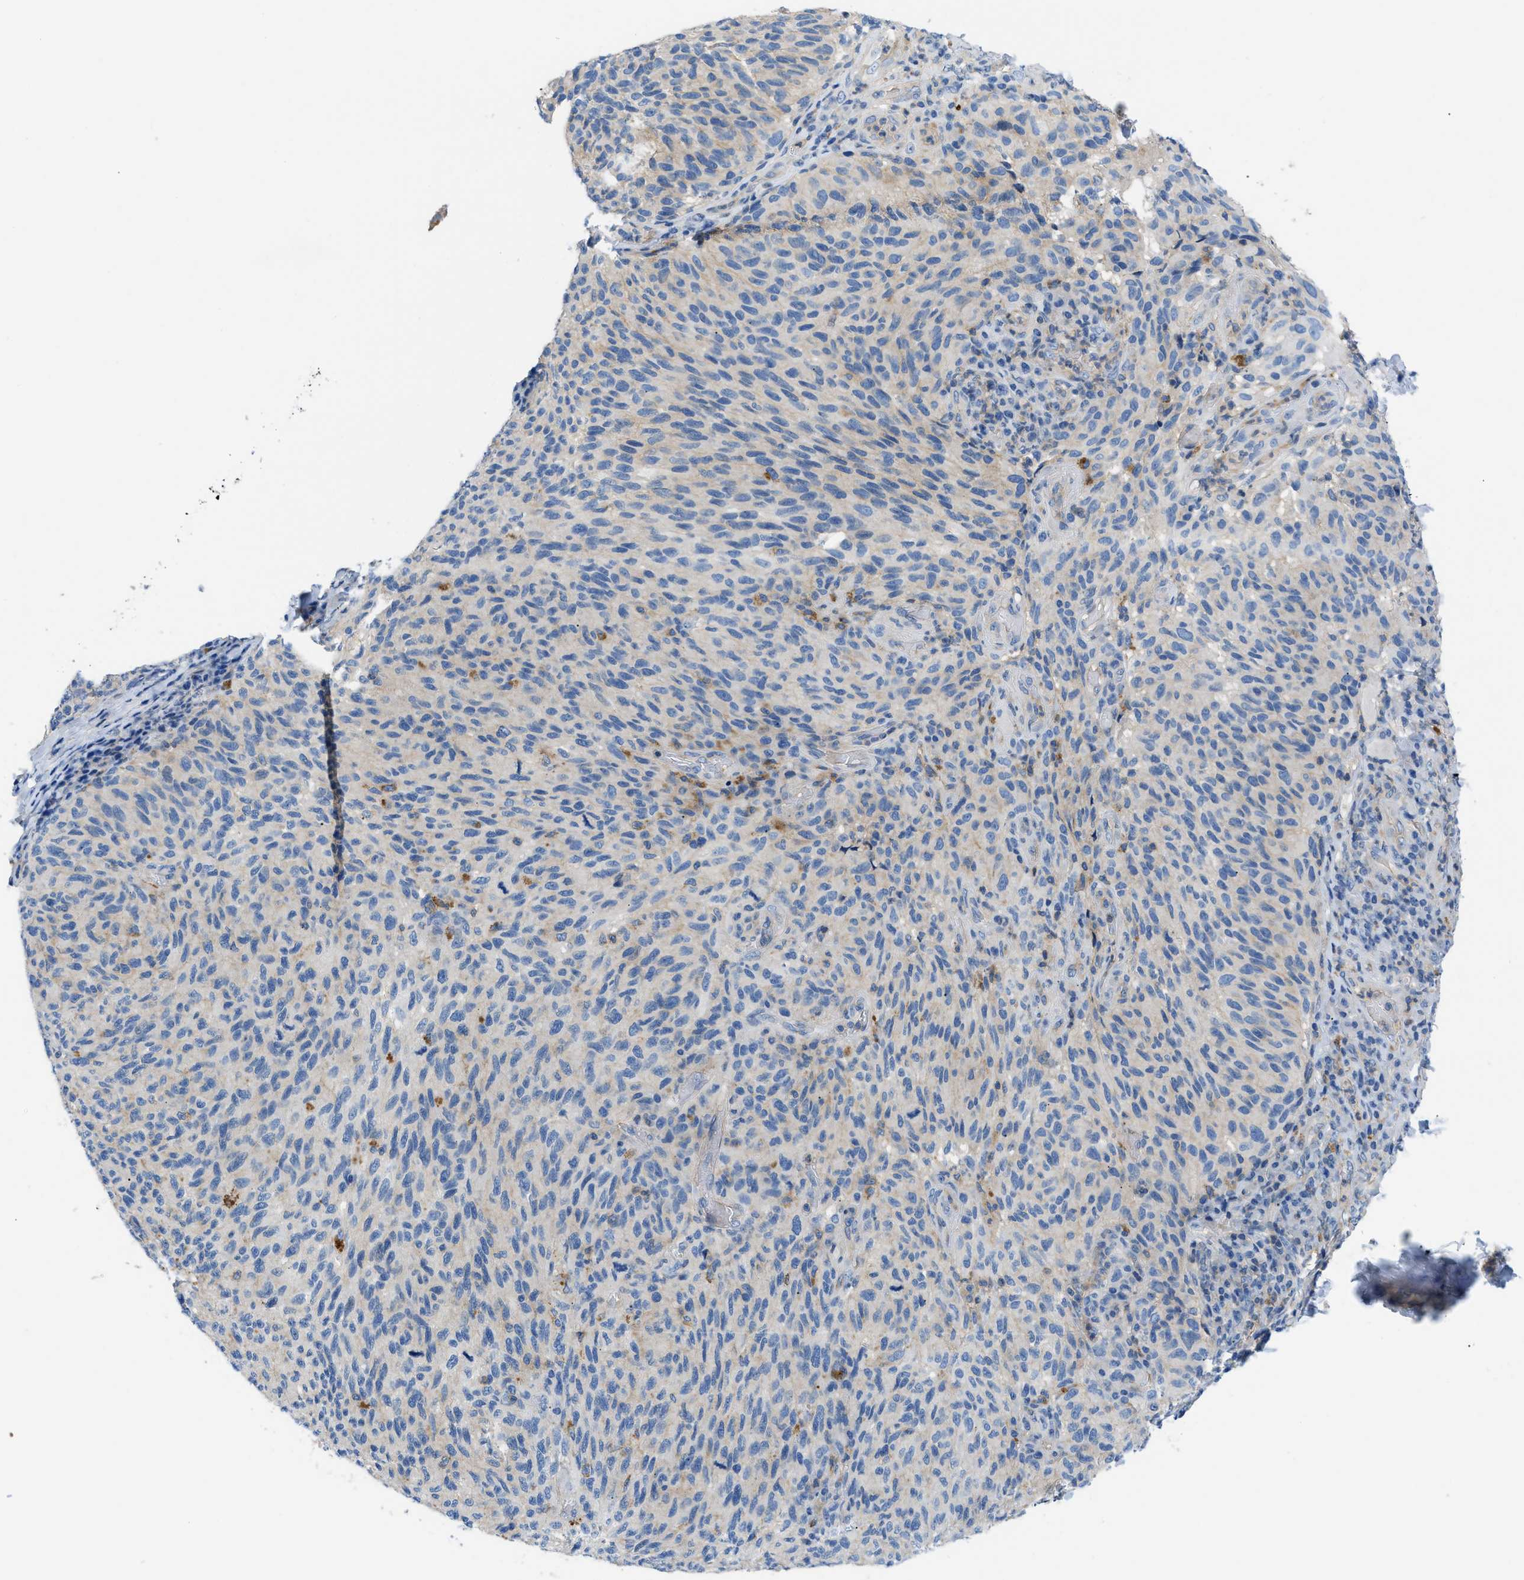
{"staining": {"intensity": "negative", "quantity": "none", "location": "none"}, "tissue": "melanoma", "cell_type": "Tumor cells", "image_type": "cancer", "snomed": [{"axis": "morphology", "description": "Malignant melanoma, NOS"}, {"axis": "topography", "description": "Skin"}], "caption": "Tumor cells are negative for protein expression in human malignant melanoma.", "gene": "ORAI1", "patient": {"sex": "female", "age": 73}}